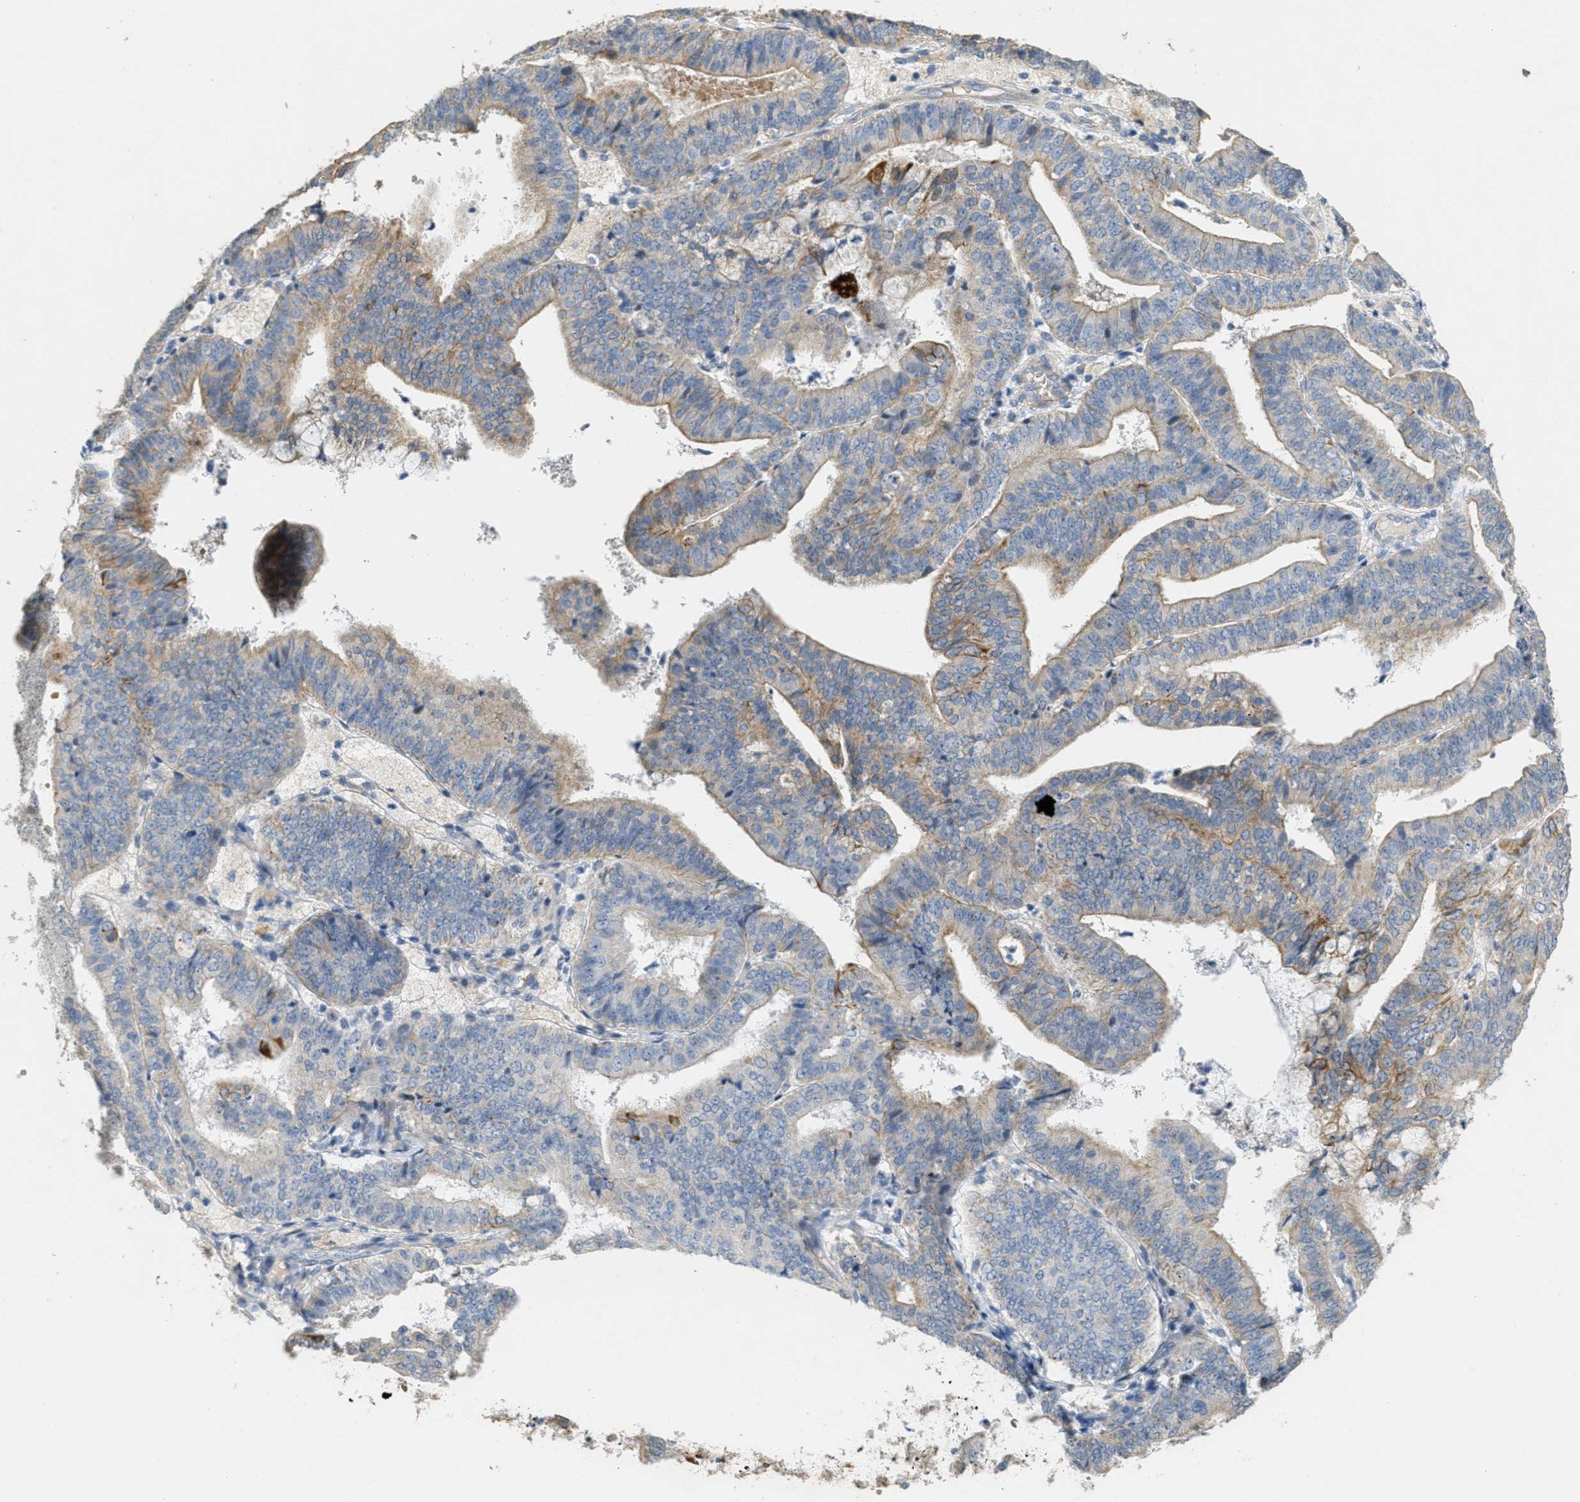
{"staining": {"intensity": "strong", "quantity": "25%-75%", "location": "cytoplasmic/membranous"}, "tissue": "endometrial cancer", "cell_type": "Tumor cells", "image_type": "cancer", "snomed": [{"axis": "morphology", "description": "Adenocarcinoma, NOS"}, {"axis": "topography", "description": "Endometrium"}], "caption": "Tumor cells reveal high levels of strong cytoplasmic/membranous staining in about 25%-75% of cells in adenocarcinoma (endometrial).", "gene": "MRS2", "patient": {"sex": "female", "age": 63}}